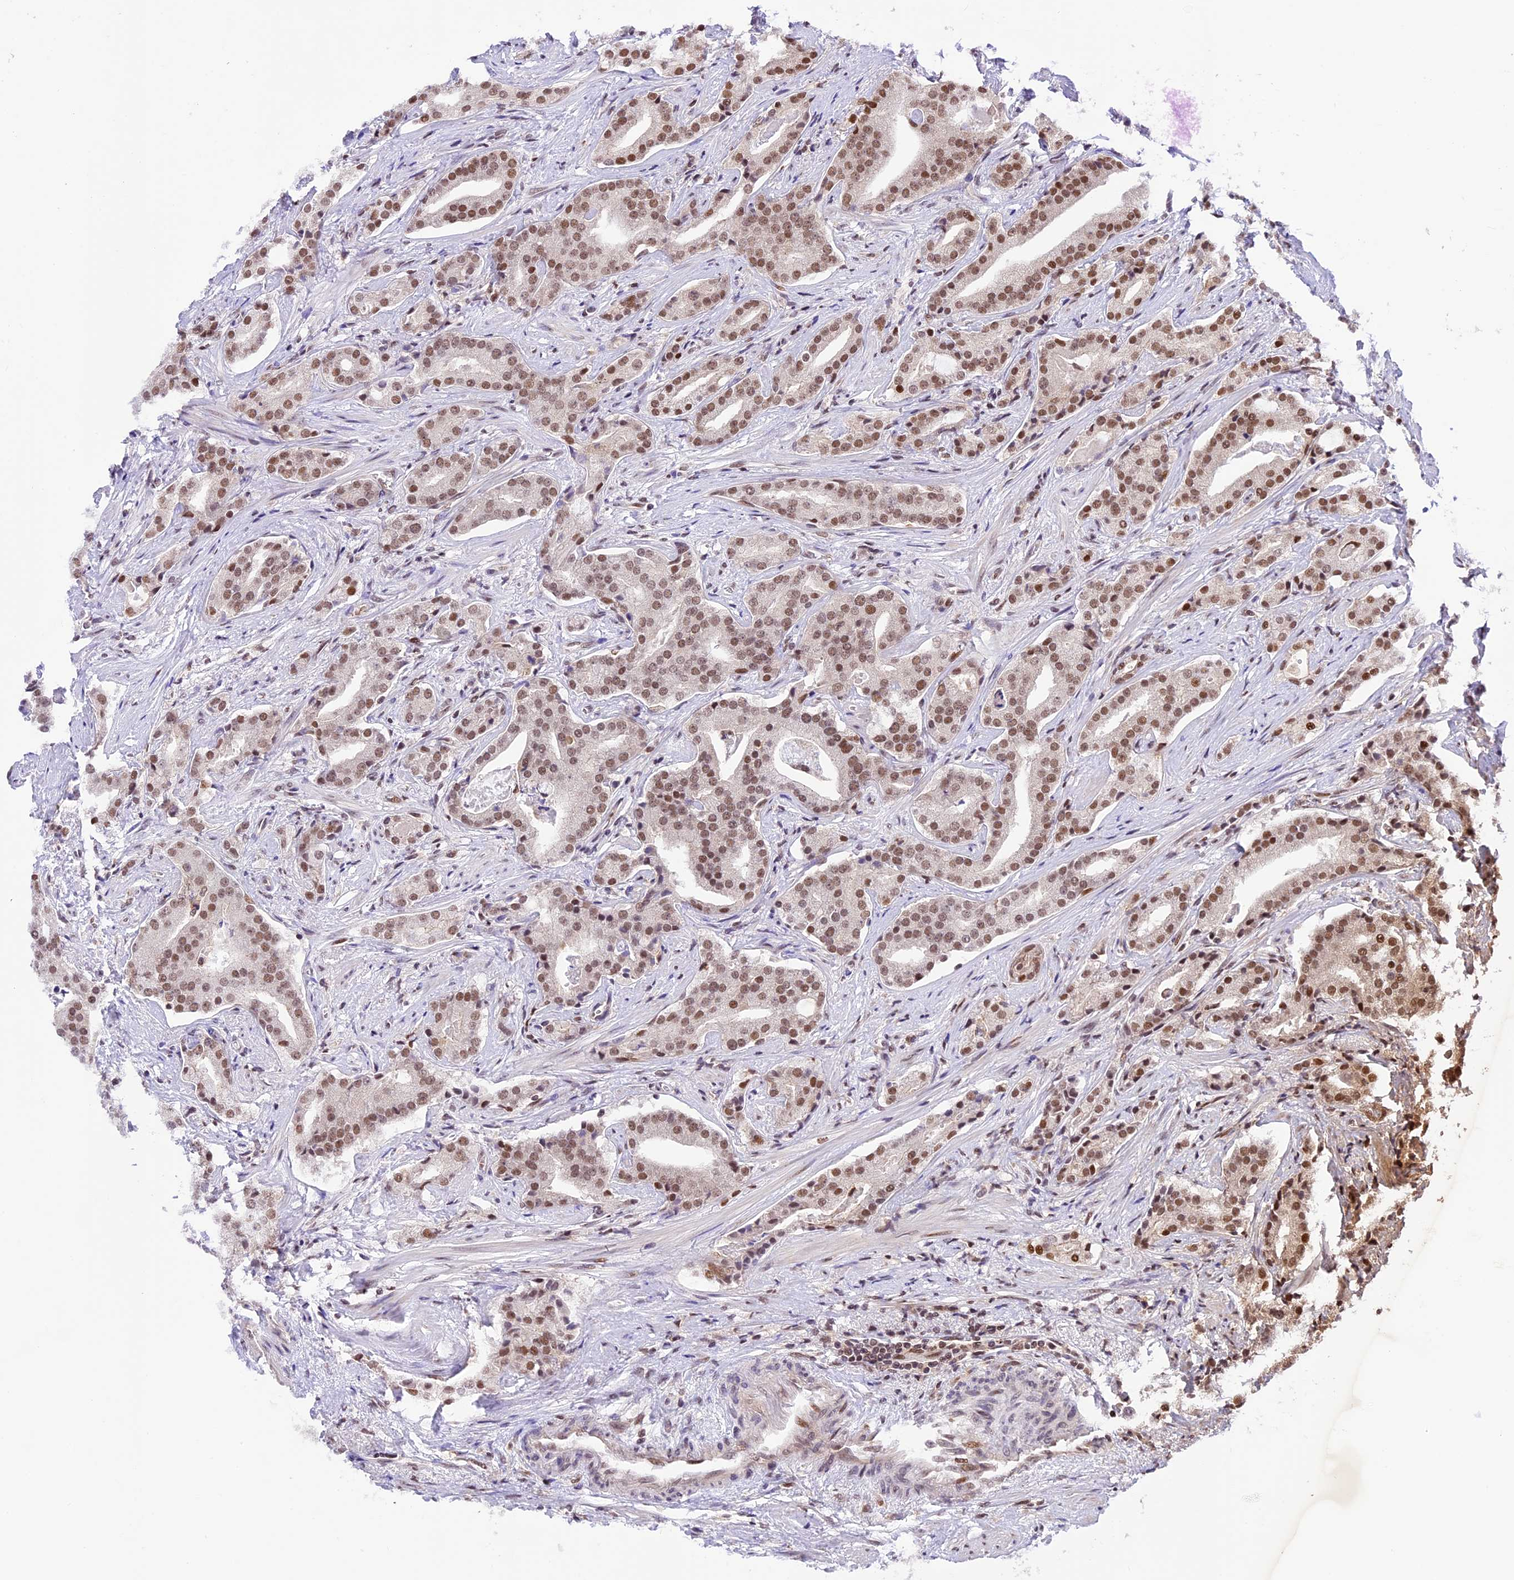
{"staining": {"intensity": "moderate", "quantity": ">75%", "location": "nuclear"}, "tissue": "prostate cancer", "cell_type": "Tumor cells", "image_type": "cancer", "snomed": [{"axis": "morphology", "description": "Adenocarcinoma, Low grade"}, {"axis": "topography", "description": "Prostate"}], "caption": "Brown immunohistochemical staining in human prostate low-grade adenocarcinoma displays moderate nuclear staining in approximately >75% of tumor cells. (brown staining indicates protein expression, while blue staining denotes nuclei).", "gene": "SHKBP1", "patient": {"sex": "male", "age": 67}}